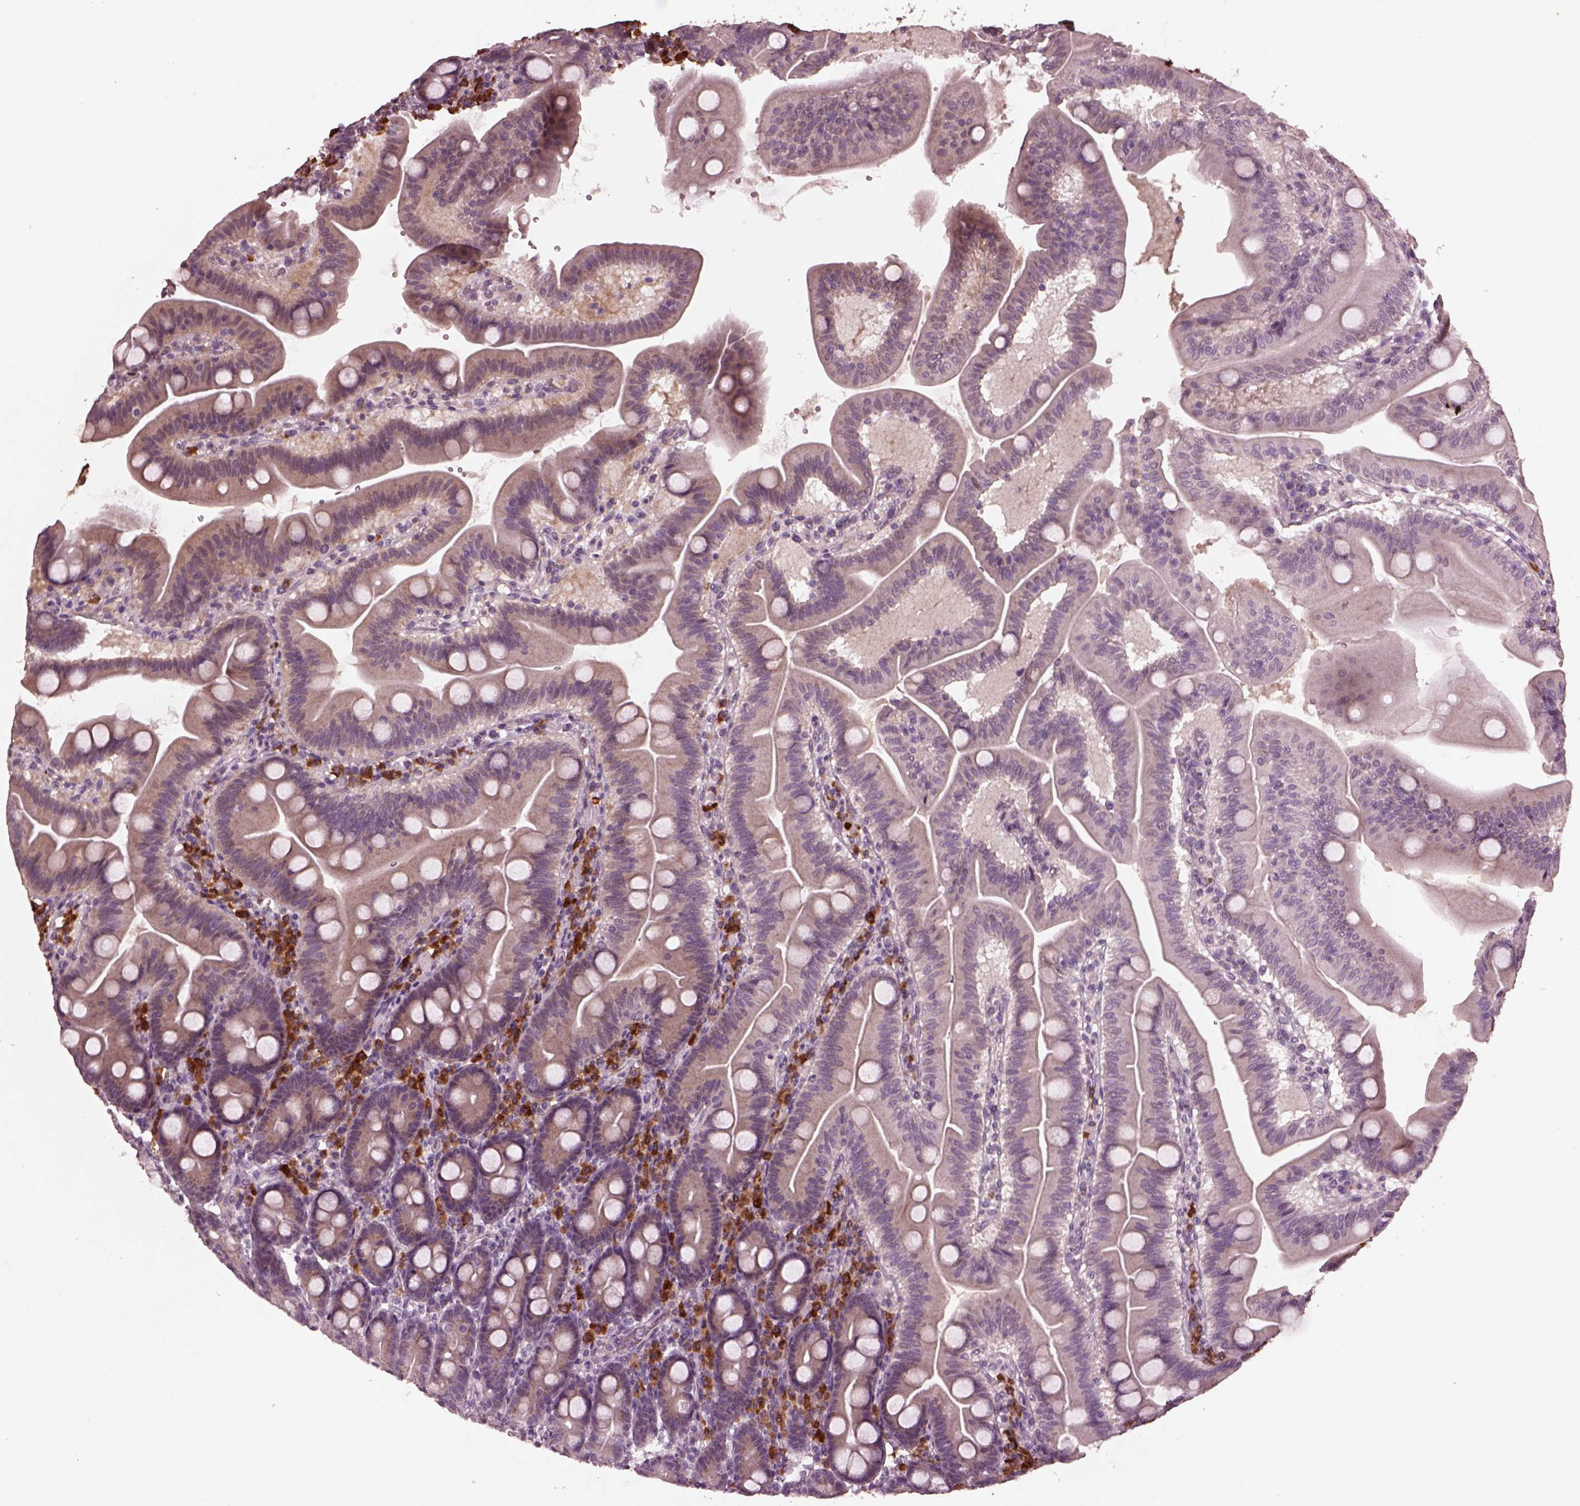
{"staining": {"intensity": "negative", "quantity": "none", "location": "none"}, "tissue": "duodenum", "cell_type": "Glandular cells", "image_type": "normal", "snomed": [{"axis": "morphology", "description": "Normal tissue, NOS"}, {"axis": "topography", "description": "Duodenum"}], "caption": "Immunohistochemistry (IHC) of unremarkable human duodenum shows no expression in glandular cells.", "gene": "IL18RAP", "patient": {"sex": "male", "age": 59}}